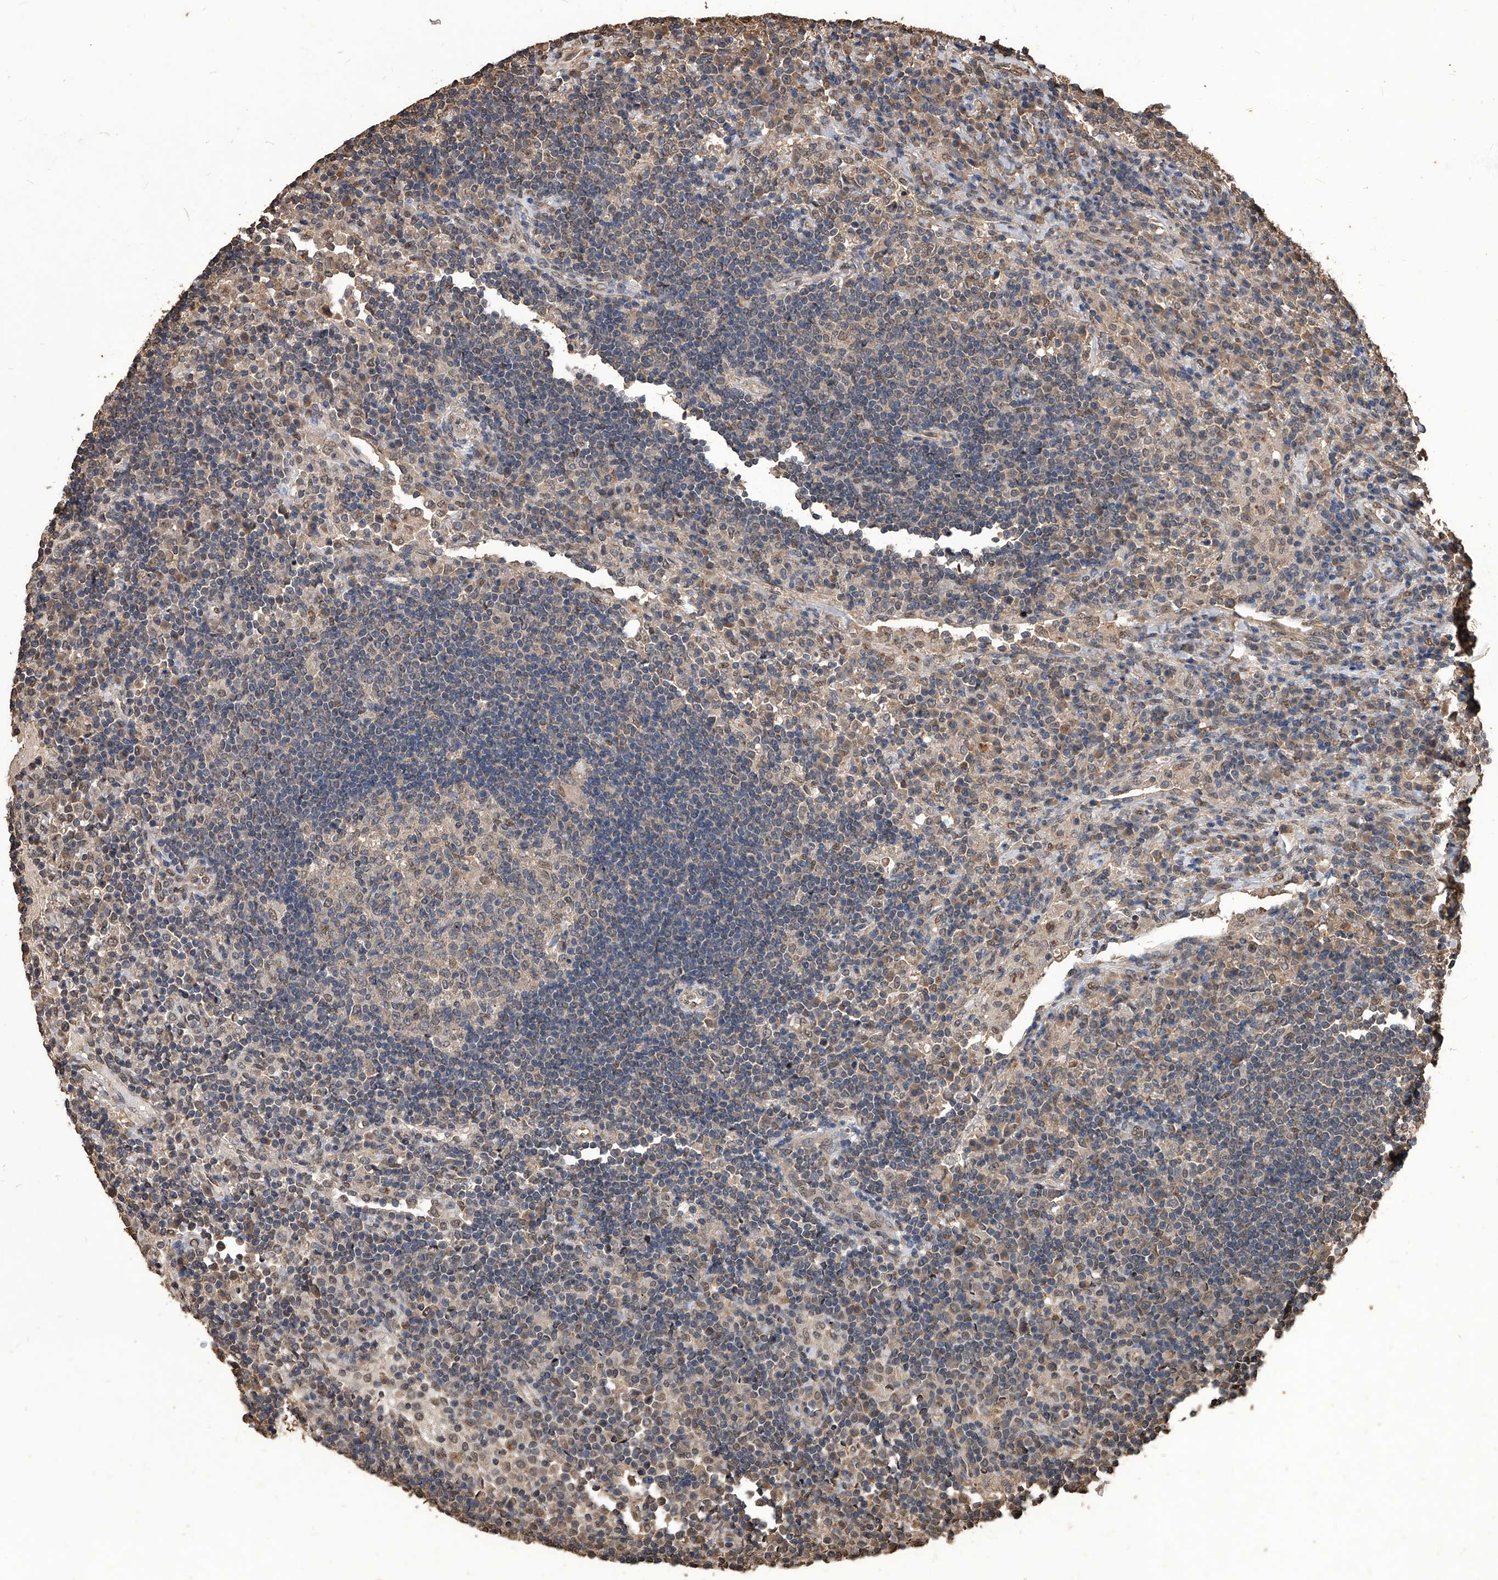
{"staining": {"intensity": "negative", "quantity": "none", "location": "none"}, "tissue": "lymph node", "cell_type": "Germinal center cells", "image_type": "normal", "snomed": [{"axis": "morphology", "description": "Normal tissue, NOS"}, {"axis": "topography", "description": "Lymph node"}], "caption": "Germinal center cells show no significant positivity in normal lymph node. (Immunohistochemistry, brightfield microscopy, high magnification).", "gene": "FBXL4", "patient": {"sex": "female", "age": 53}}